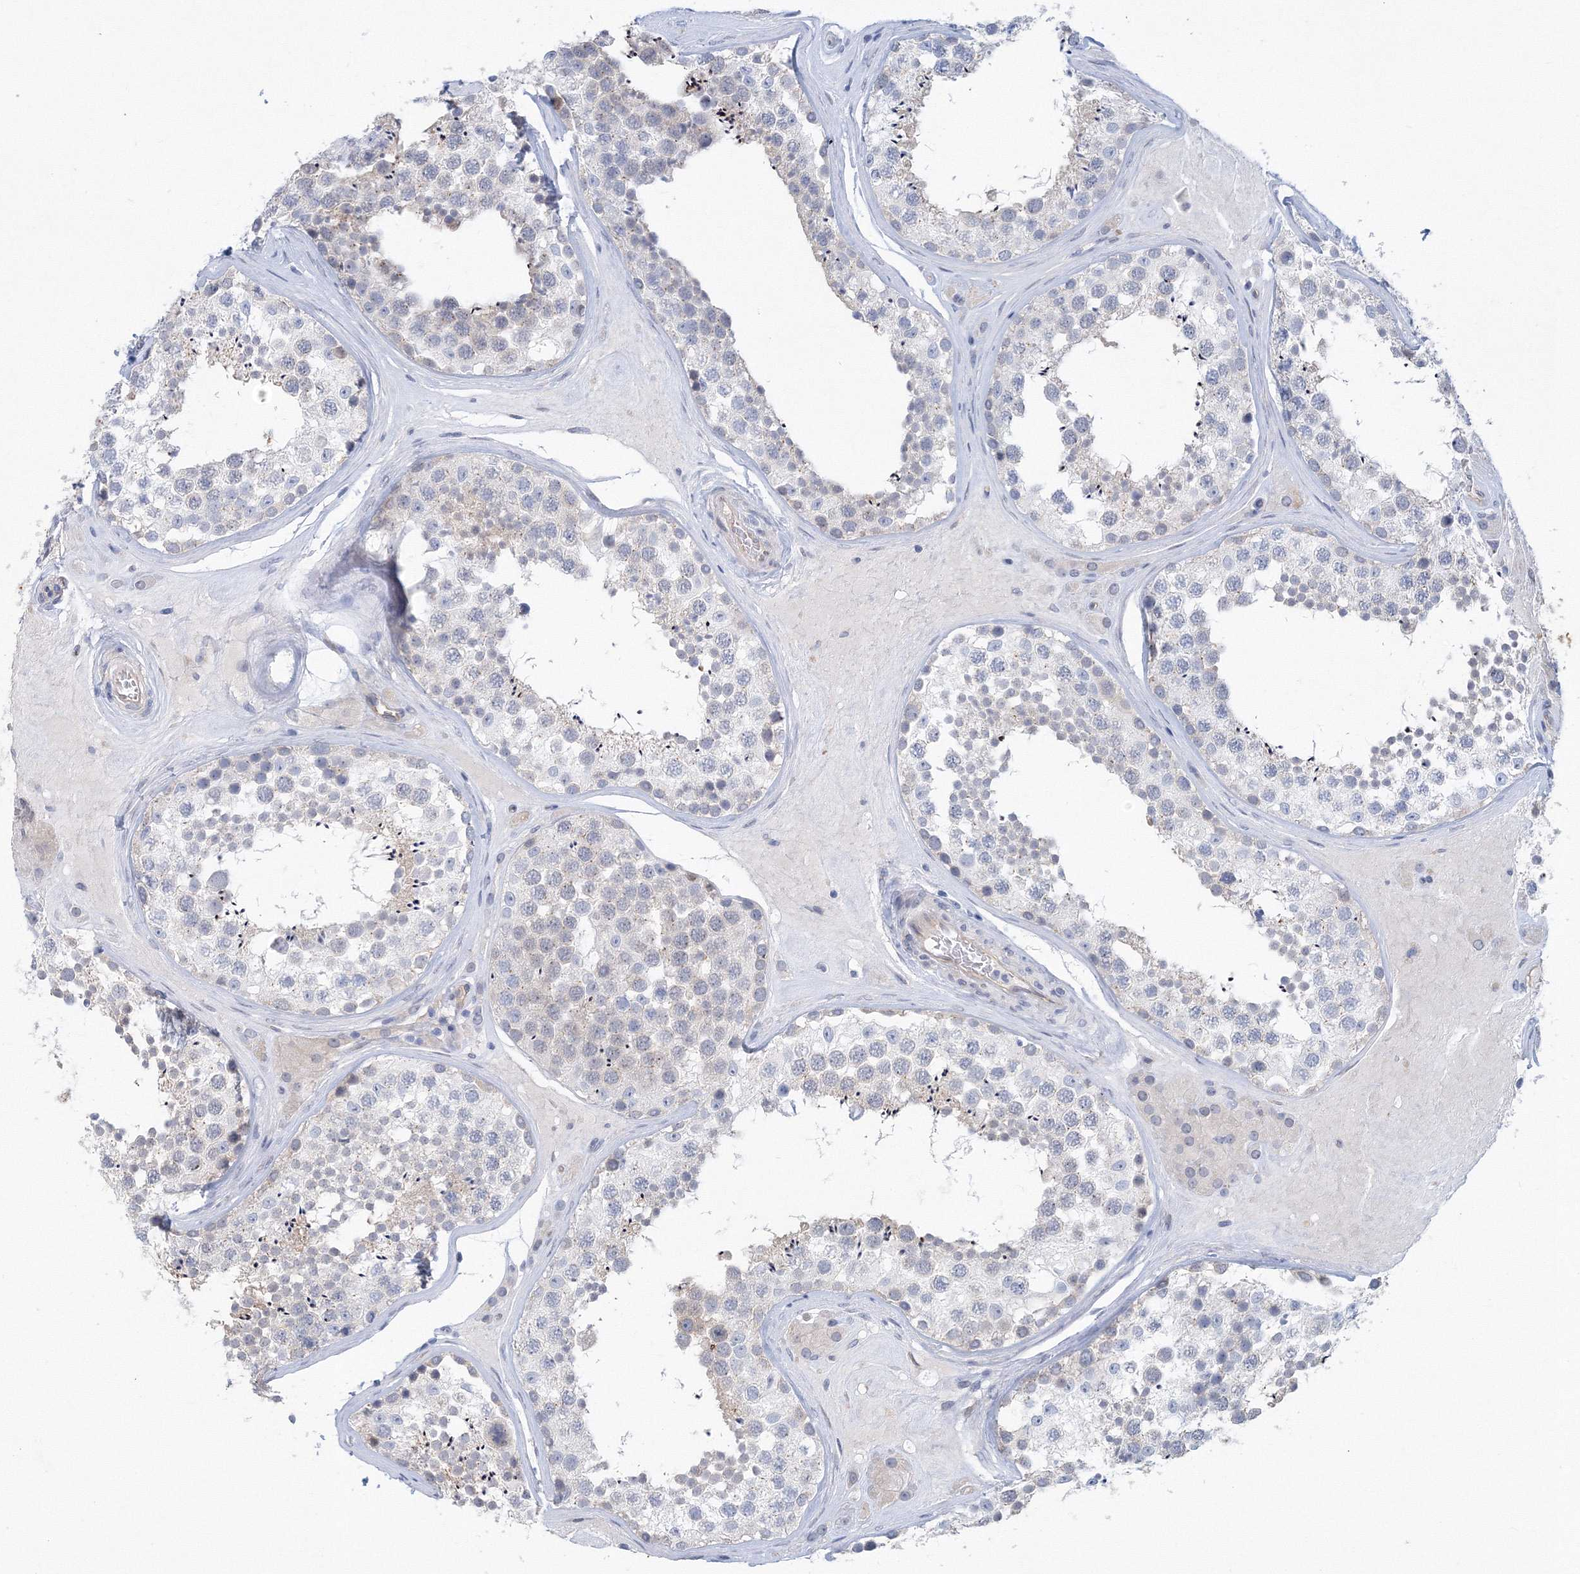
{"staining": {"intensity": "weak", "quantity": "<25%", "location": "cytoplasmic/membranous"}, "tissue": "testis", "cell_type": "Cells in seminiferous ducts", "image_type": "normal", "snomed": [{"axis": "morphology", "description": "Normal tissue, NOS"}, {"axis": "topography", "description": "Testis"}], "caption": "IHC histopathology image of normal testis: testis stained with DAB demonstrates no significant protein staining in cells in seminiferous ducts.", "gene": "TANC1", "patient": {"sex": "male", "age": 46}}